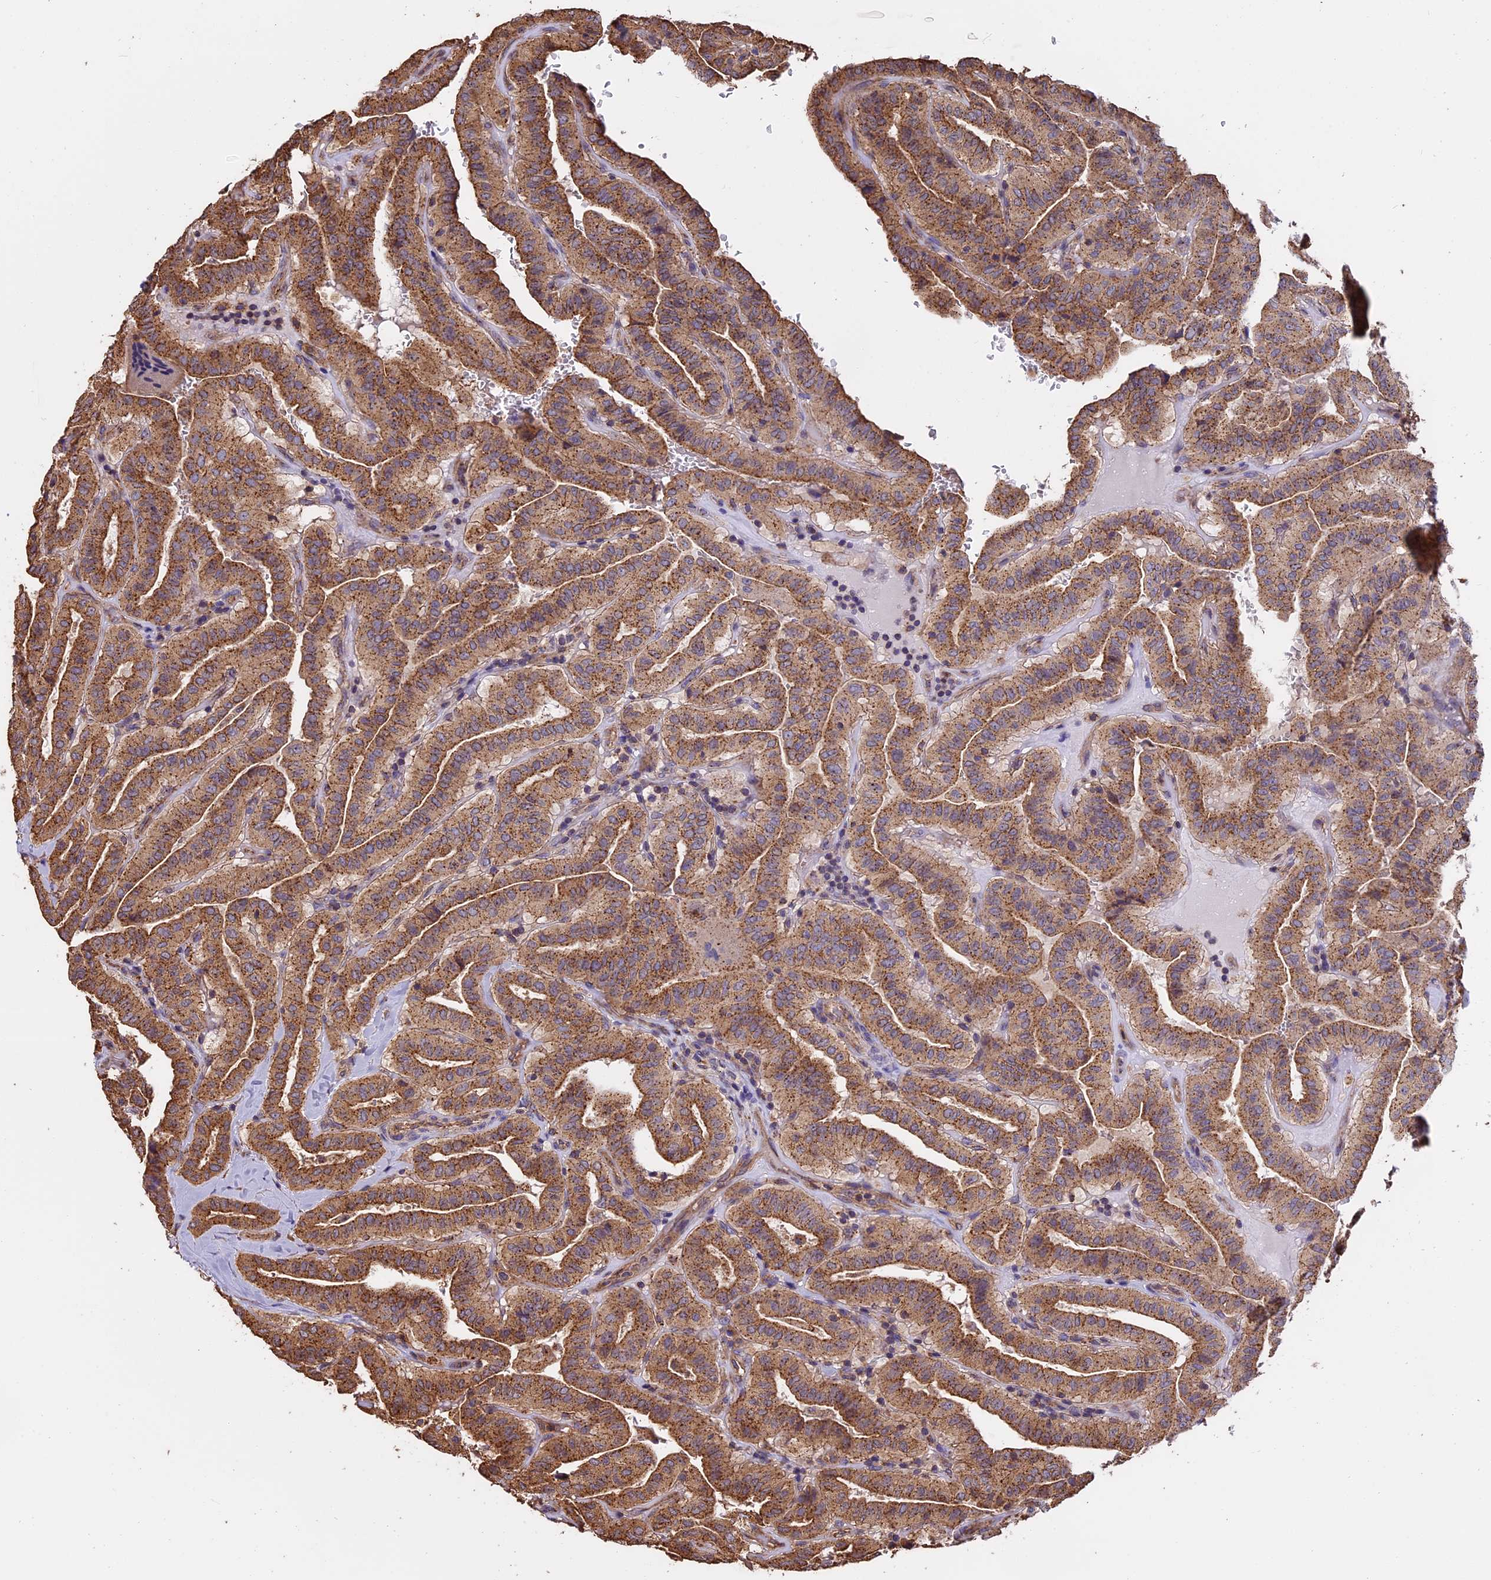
{"staining": {"intensity": "moderate", "quantity": ">75%", "location": "cytoplasmic/membranous"}, "tissue": "thyroid cancer", "cell_type": "Tumor cells", "image_type": "cancer", "snomed": [{"axis": "morphology", "description": "Papillary adenocarcinoma, NOS"}, {"axis": "topography", "description": "Thyroid gland"}], "caption": "Human thyroid cancer (papillary adenocarcinoma) stained for a protein (brown) displays moderate cytoplasmic/membranous positive staining in approximately >75% of tumor cells.", "gene": "CHMP2A", "patient": {"sex": "male", "age": 77}}